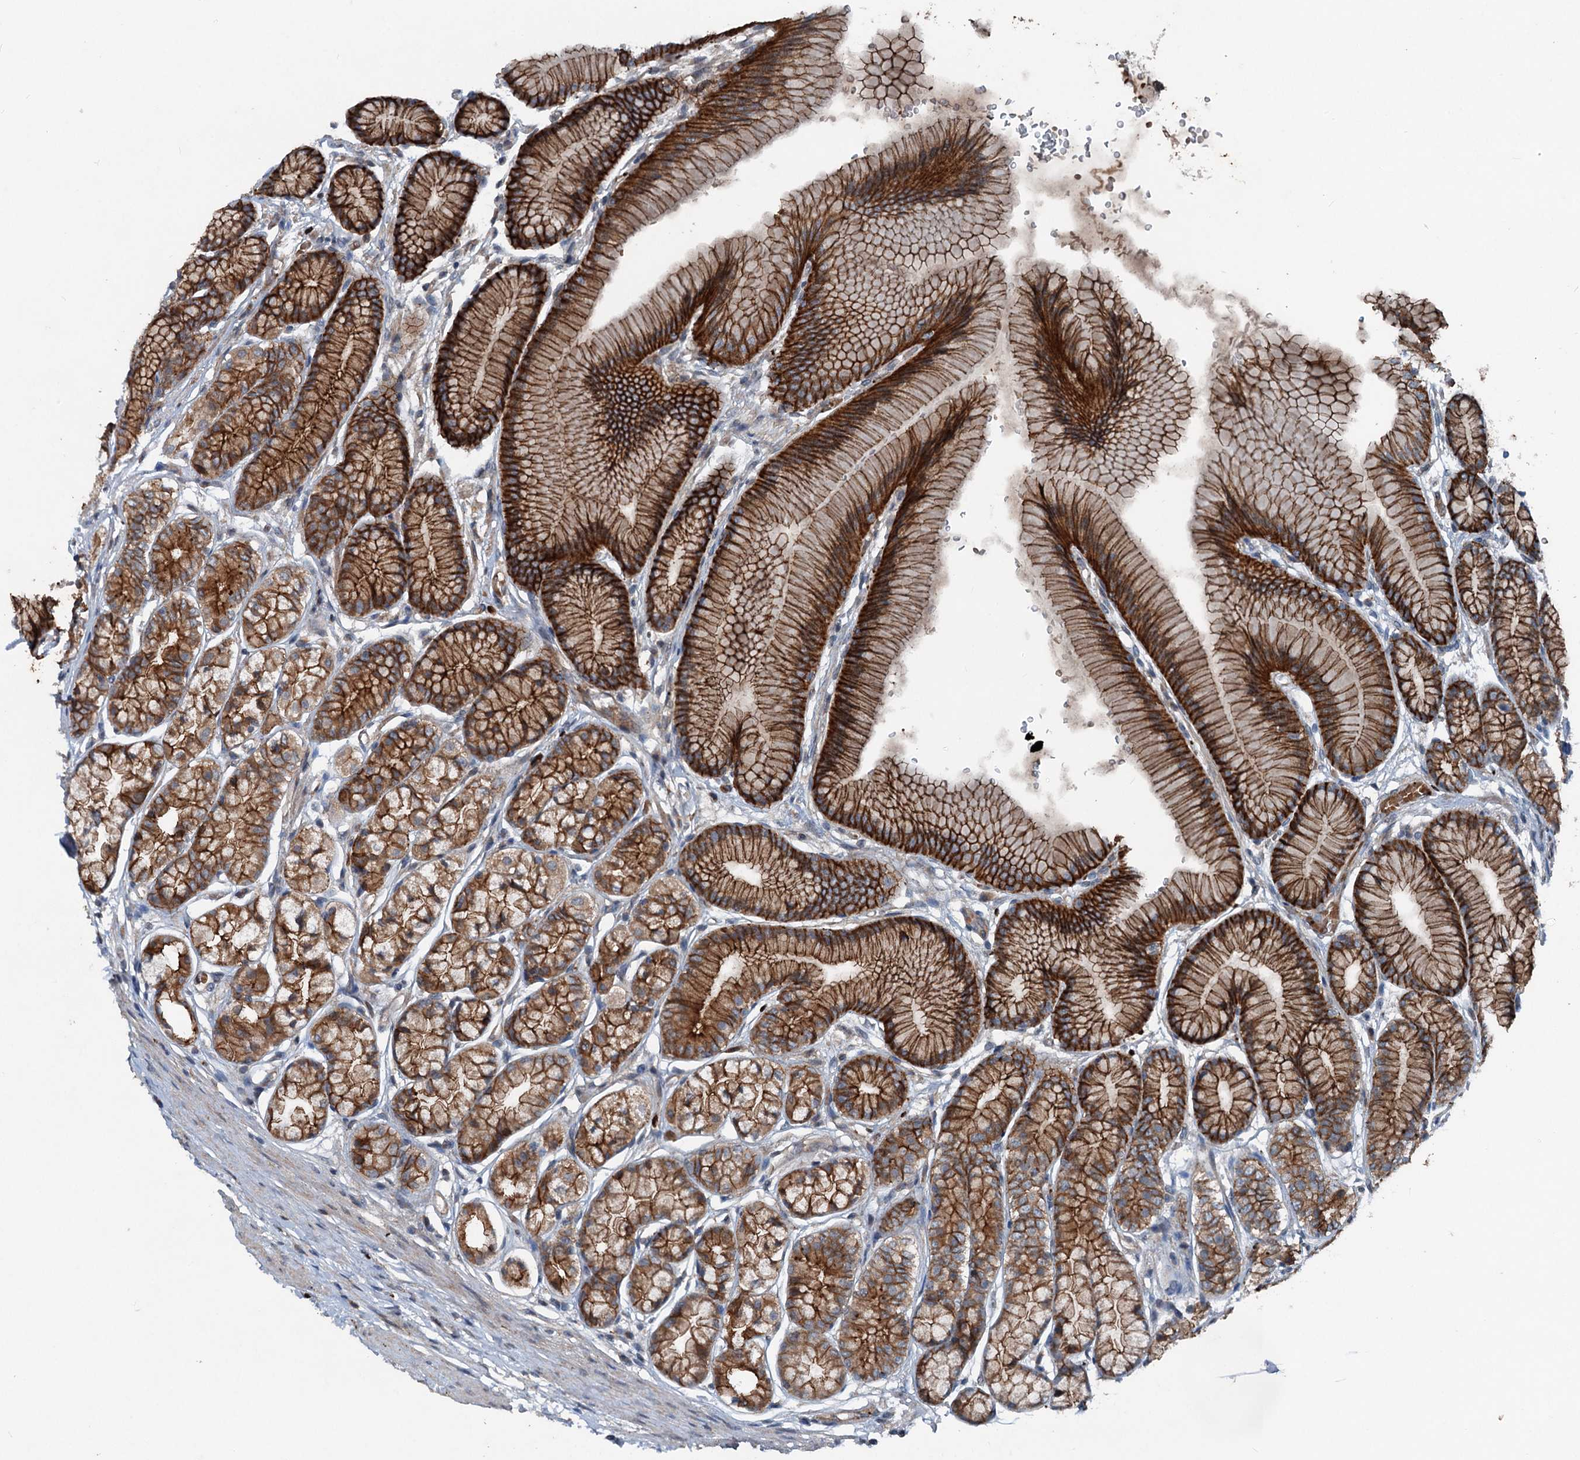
{"staining": {"intensity": "strong", "quantity": ">75%", "location": "cytoplasmic/membranous"}, "tissue": "stomach", "cell_type": "Glandular cells", "image_type": "normal", "snomed": [{"axis": "morphology", "description": "Normal tissue, NOS"}, {"axis": "morphology", "description": "Adenocarcinoma, NOS"}, {"axis": "morphology", "description": "Adenocarcinoma, High grade"}, {"axis": "topography", "description": "Stomach, upper"}, {"axis": "topography", "description": "Stomach"}], "caption": "DAB immunohistochemical staining of unremarkable stomach exhibits strong cytoplasmic/membranous protein staining in approximately >75% of glandular cells.", "gene": "N4BP2L2", "patient": {"sex": "female", "age": 65}}